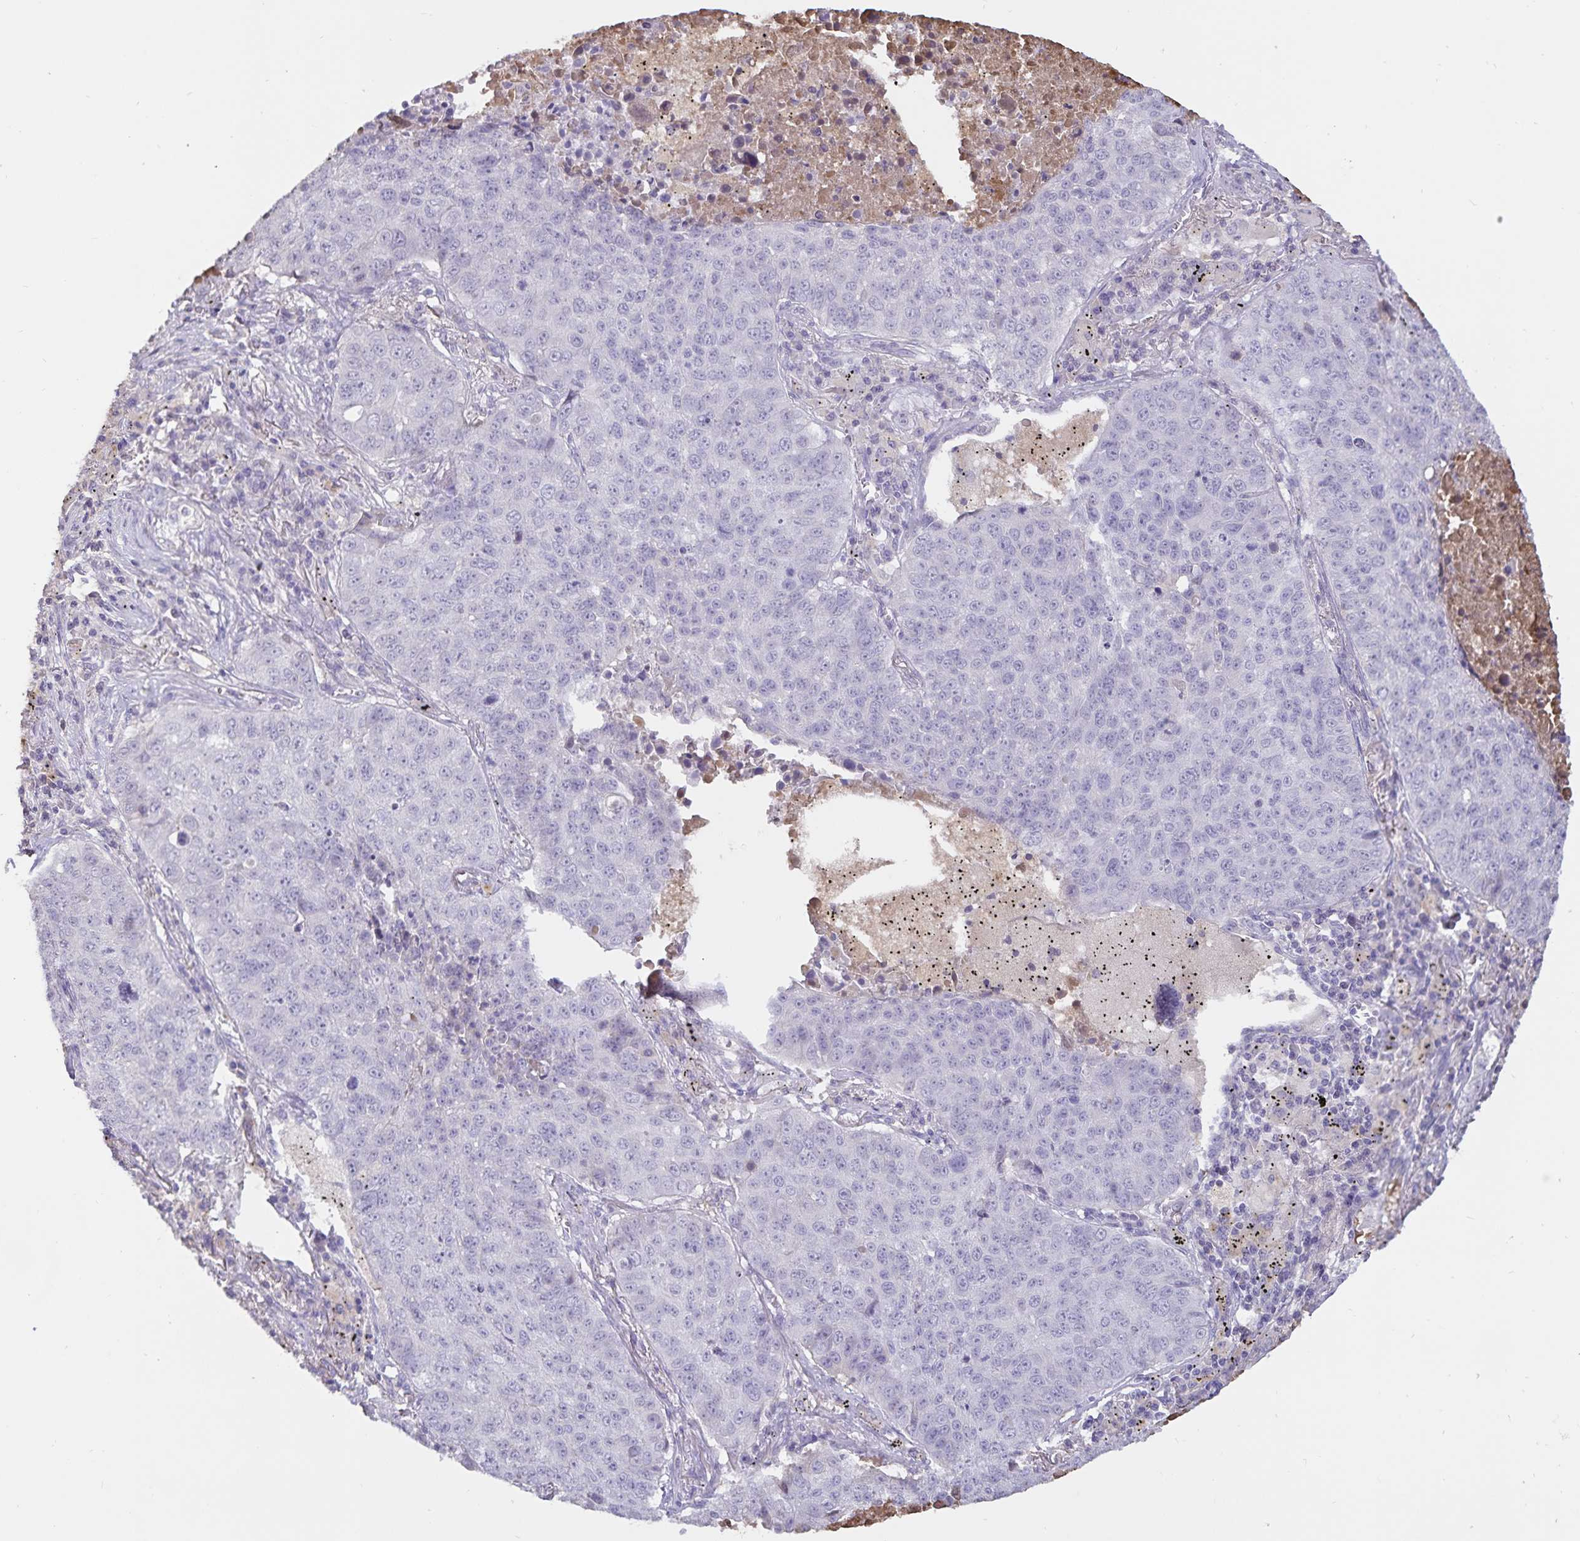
{"staining": {"intensity": "negative", "quantity": "none", "location": "none"}, "tissue": "lung cancer", "cell_type": "Tumor cells", "image_type": "cancer", "snomed": [{"axis": "morphology", "description": "Normal morphology"}, {"axis": "morphology", "description": "Aneuploidy"}, {"axis": "morphology", "description": "Squamous cell carcinoma, NOS"}, {"axis": "topography", "description": "Lymph node"}, {"axis": "topography", "description": "Lung"}], "caption": "Immunohistochemical staining of aneuploidy (lung) displays no significant positivity in tumor cells. (DAB (3,3'-diaminobenzidine) IHC, high magnification).", "gene": "FGG", "patient": {"sex": "female", "age": 76}}